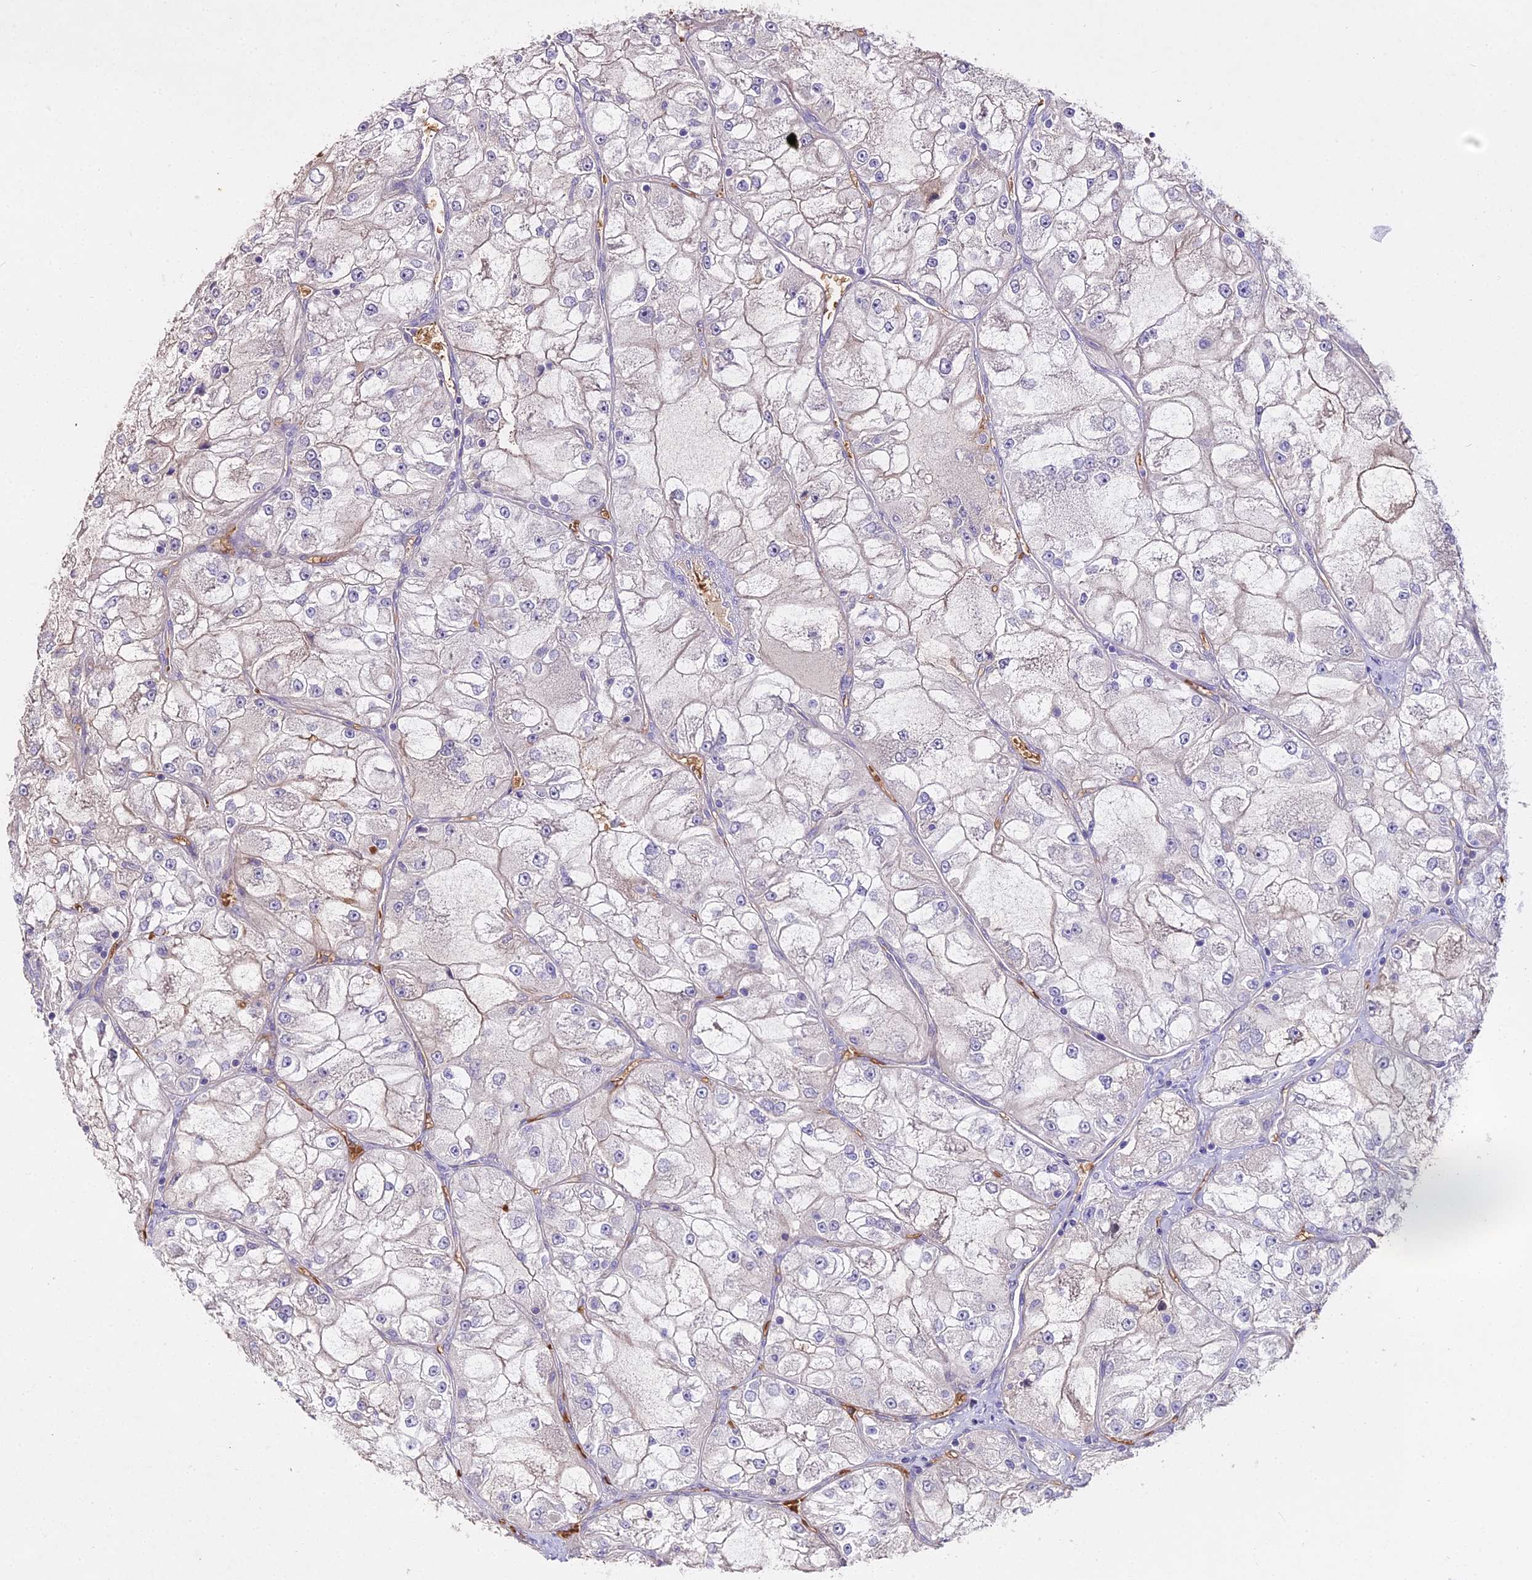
{"staining": {"intensity": "negative", "quantity": "none", "location": "none"}, "tissue": "renal cancer", "cell_type": "Tumor cells", "image_type": "cancer", "snomed": [{"axis": "morphology", "description": "Adenocarcinoma, NOS"}, {"axis": "topography", "description": "Kidney"}], "caption": "Renal cancer stained for a protein using immunohistochemistry (IHC) exhibits no expression tumor cells.", "gene": "ZDBF2", "patient": {"sex": "female", "age": 72}}